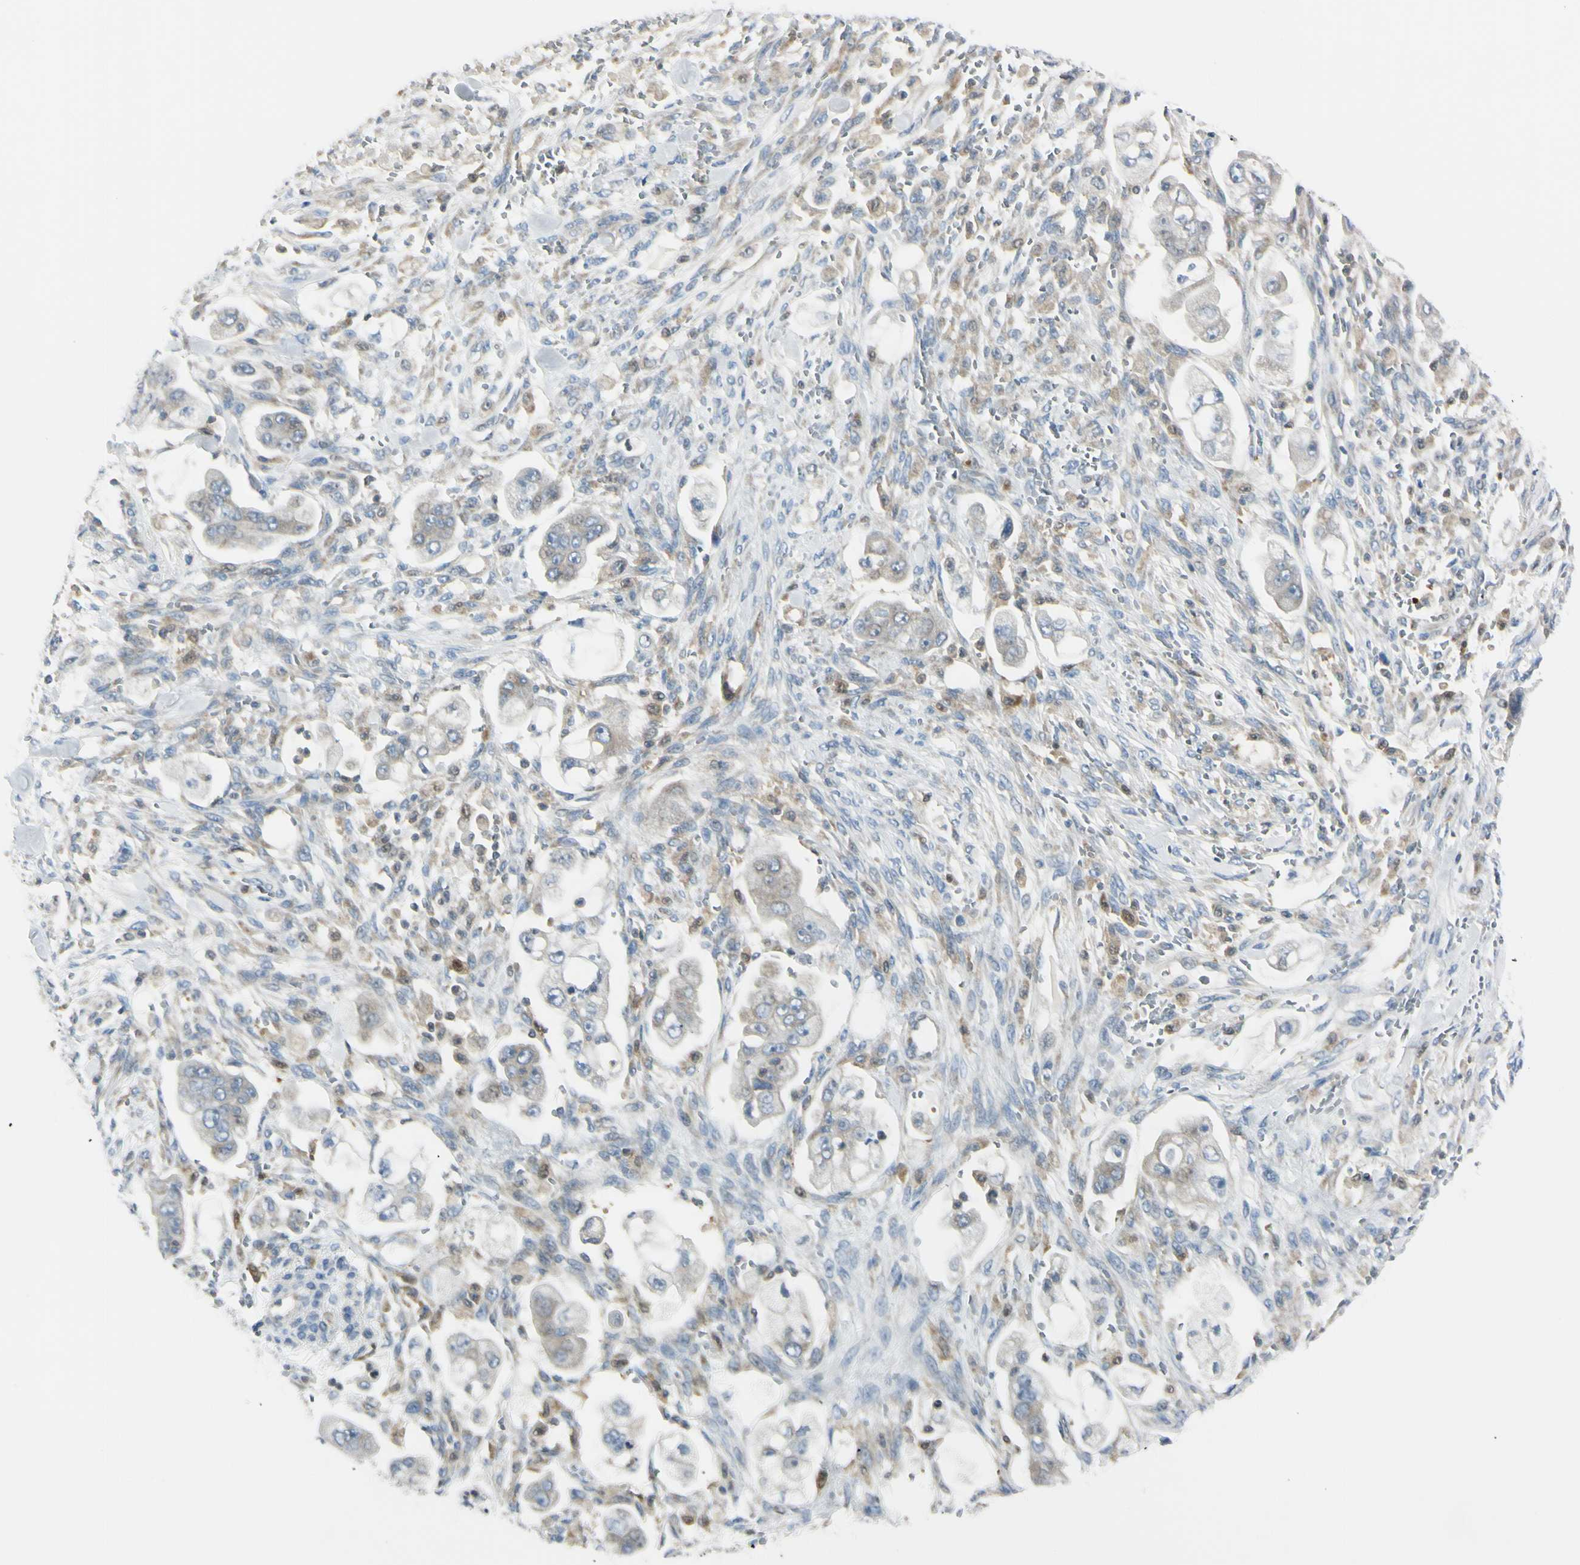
{"staining": {"intensity": "weak", "quantity": ">75%", "location": "cytoplasmic/membranous"}, "tissue": "stomach cancer", "cell_type": "Tumor cells", "image_type": "cancer", "snomed": [{"axis": "morphology", "description": "Adenocarcinoma, NOS"}, {"axis": "topography", "description": "Stomach"}], "caption": "Immunohistochemistry (IHC) photomicrograph of neoplastic tissue: stomach cancer stained using immunohistochemistry demonstrates low levels of weak protein expression localized specifically in the cytoplasmic/membranous of tumor cells, appearing as a cytoplasmic/membranous brown color.", "gene": "CYRIB", "patient": {"sex": "male", "age": 62}}